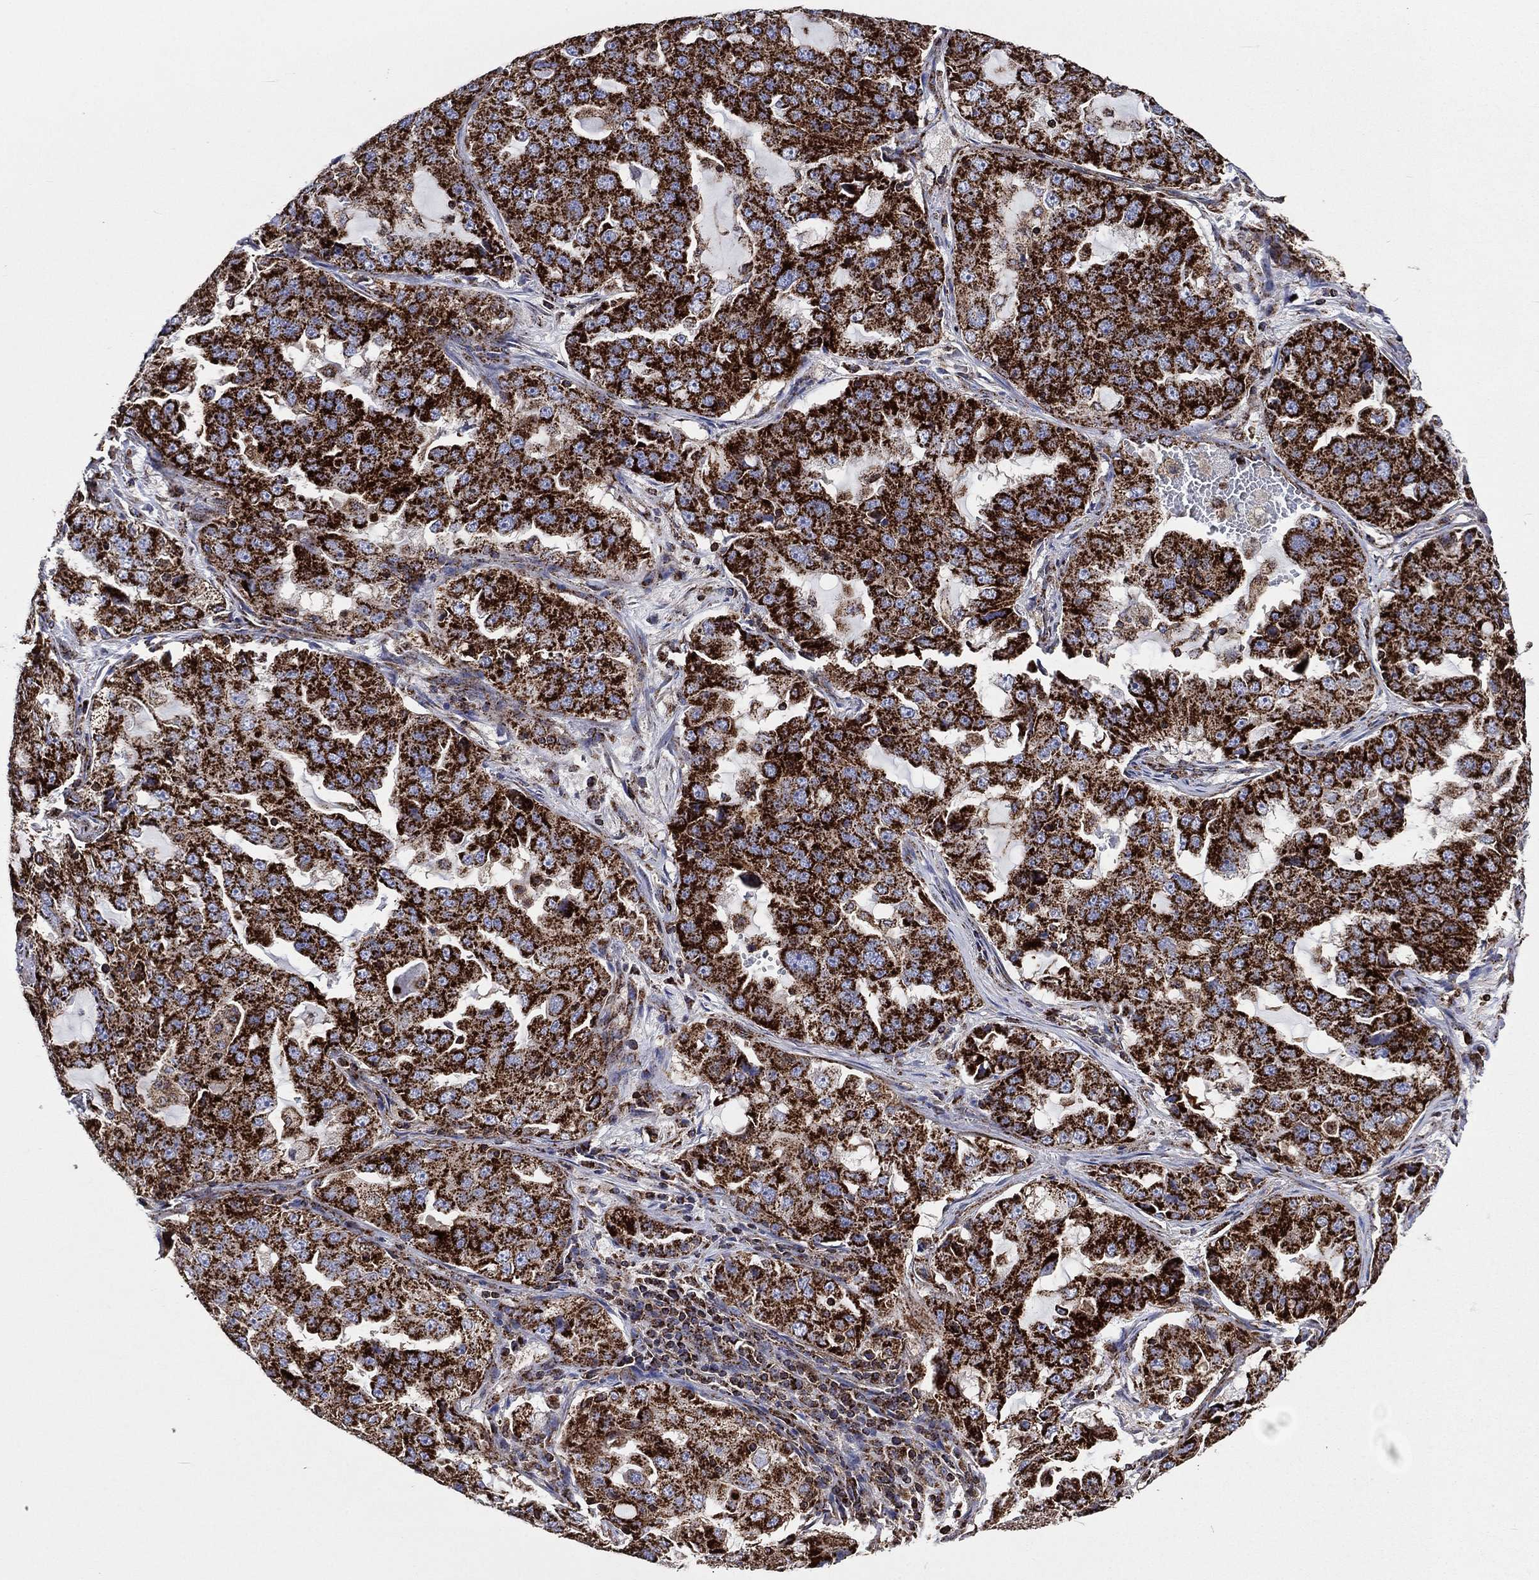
{"staining": {"intensity": "strong", "quantity": ">75%", "location": "cytoplasmic/membranous"}, "tissue": "lung cancer", "cell_type": "Tumor cells", "image_type": "cancer", "snomed": [{"axis": "morphology", "description": "Adenocarcinoma, NOS"}, {"axis": "topography", "description": "Lung"}], "caption": "A histopathology image of lung cancer (adenocarcinoma) stained for a protein reveals strong cytoplasmic/membranous brown staining in tumor cells. (DAB = brown stain, brightfield microscopy at high magnification).", "gene": "ANKRD37", "patient": {"sex": "female", "age": 61}}